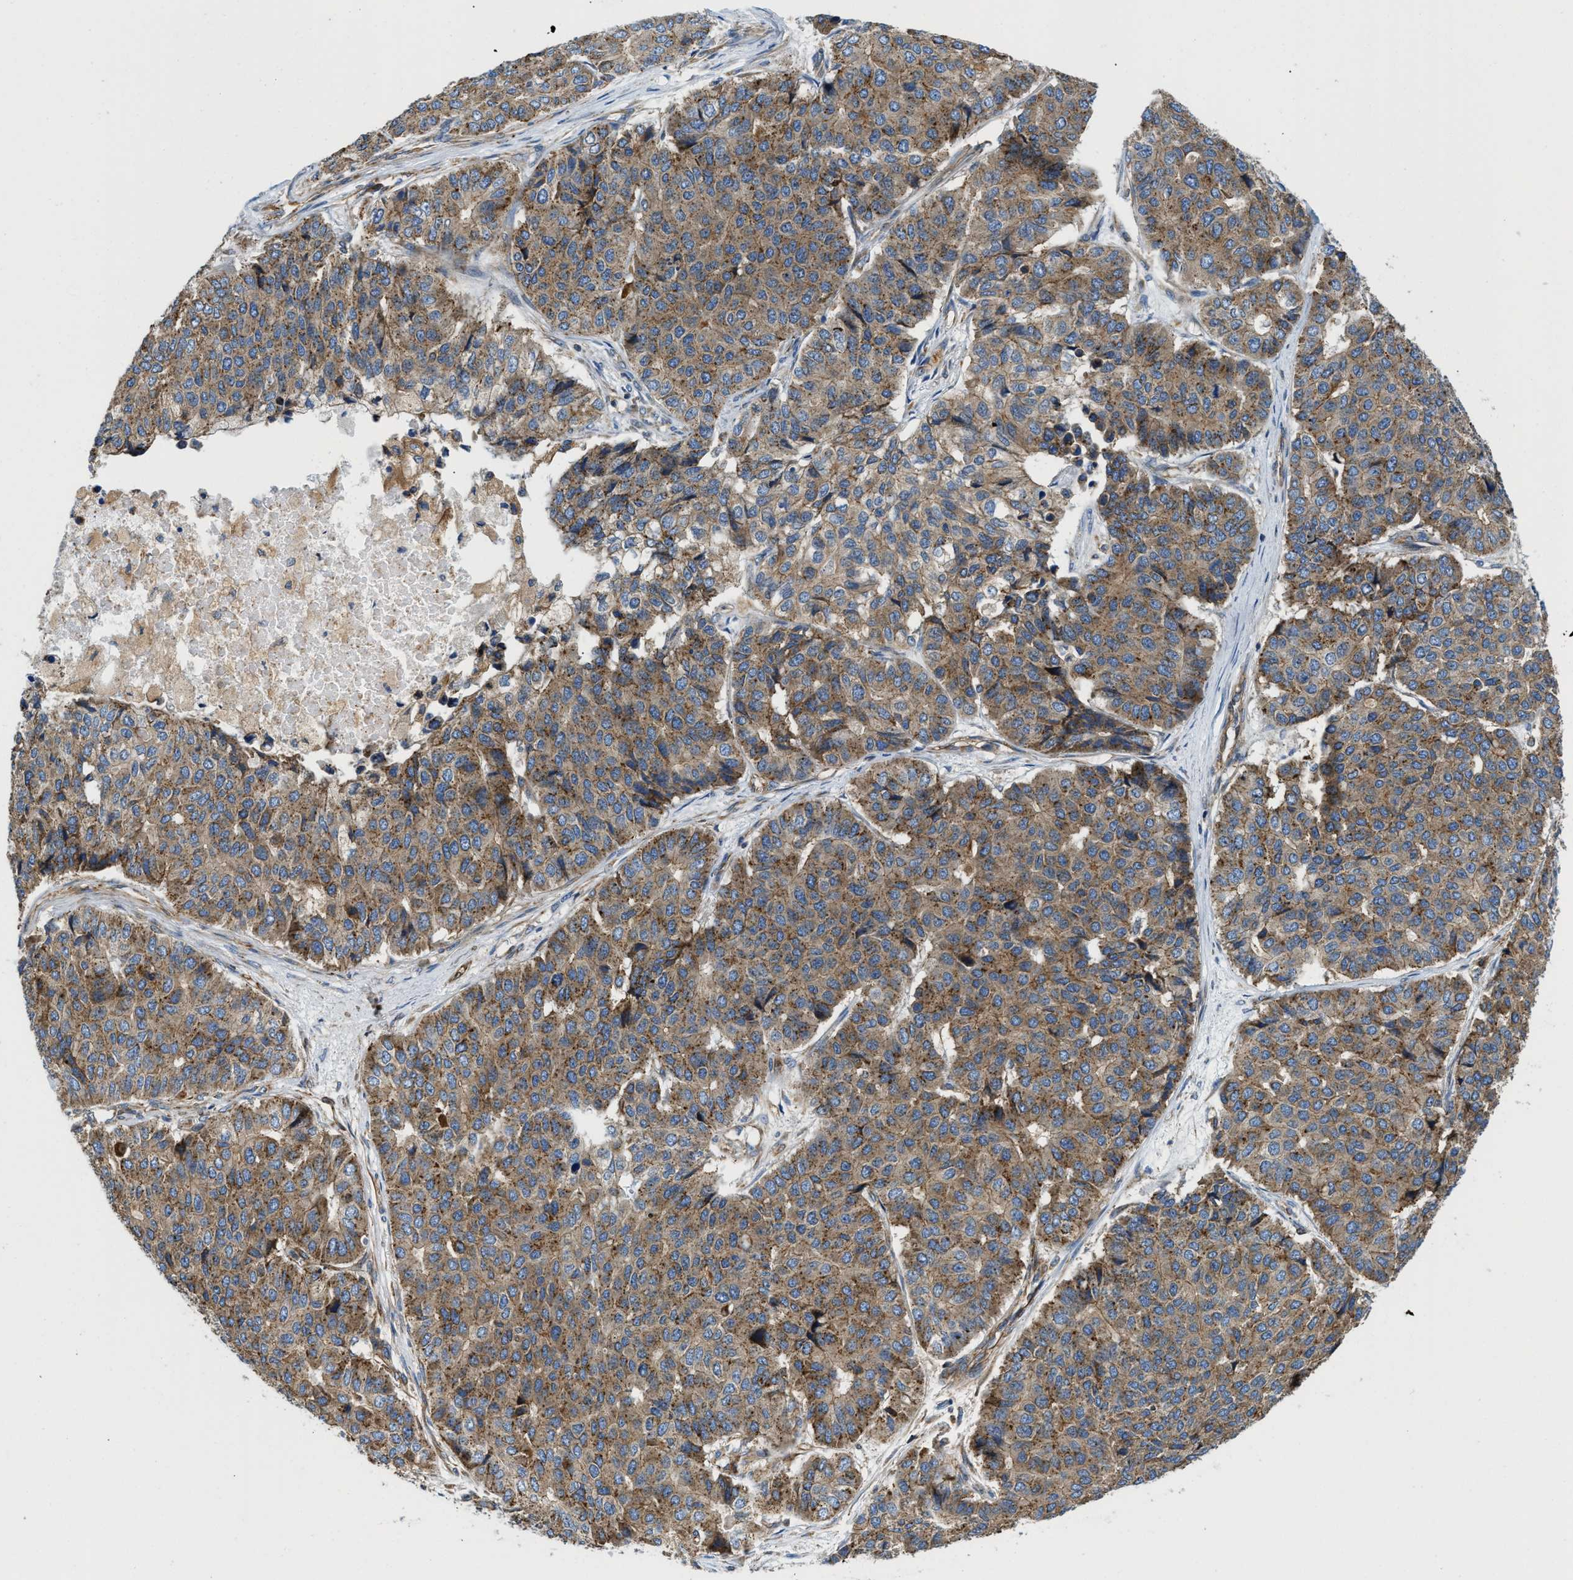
{"staining": {"intensity": "moderate", "quantity": ">75%", "location": "cytoplasmic/membranous"}, "tissue": "pancreatic cancer", "cell_type": "Tumor cells", "image_type": "cancer", "snomed": [{"axis": "morphology", "description": "Adenocarcinoma, NOS"}, {"axis": "topography", "description": "Pancreas"}], "caption": "Protein expression analysis of human pancreatic cancer (adenocarcinoma) reveals moderate cytoplasmic/membranous staining in approximately >75% of tumor cells.", "gene": "HSD17B12", "patient": {"sex": "male", "age": 50}}